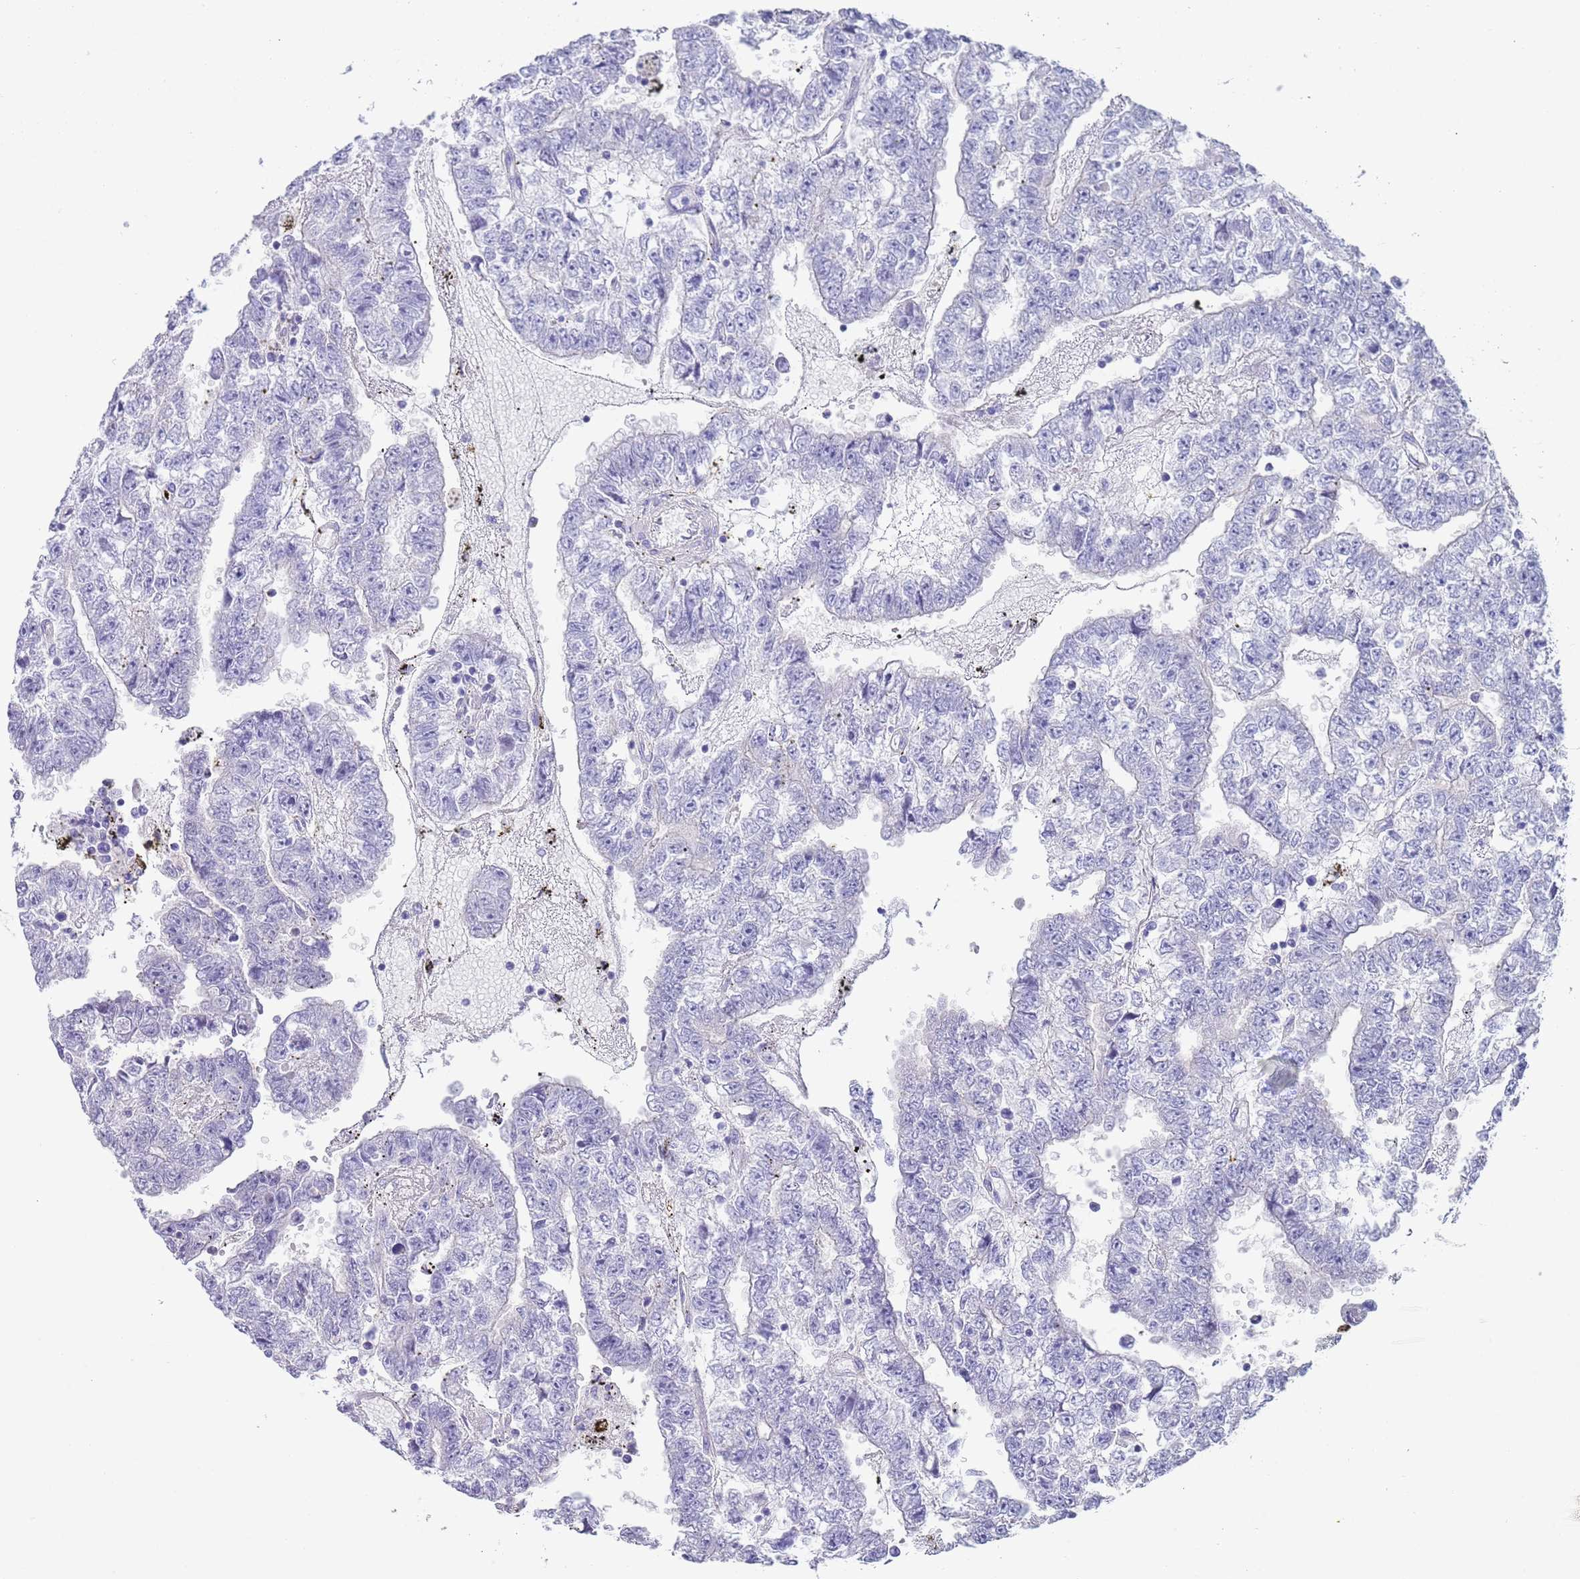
{"staining": {"intensity": "negative", "quantity": "none", "location": "none"}, "tissue": "testis cancer", "cell_type": "Tumor cells", "image_type": "cancer", "snomed": [{"axis": "morphology", "description": "Carcinoma, Embryonal, NOS"}, {"axis": "topography", "description": "Testis"}], "caption": "This is an immunohistochemistry image of human embryonal carcinoma (testis). There is no positivity in tumor cells.", "gene": "RNF169", "patient": {"sex": "male", "age": 25}}